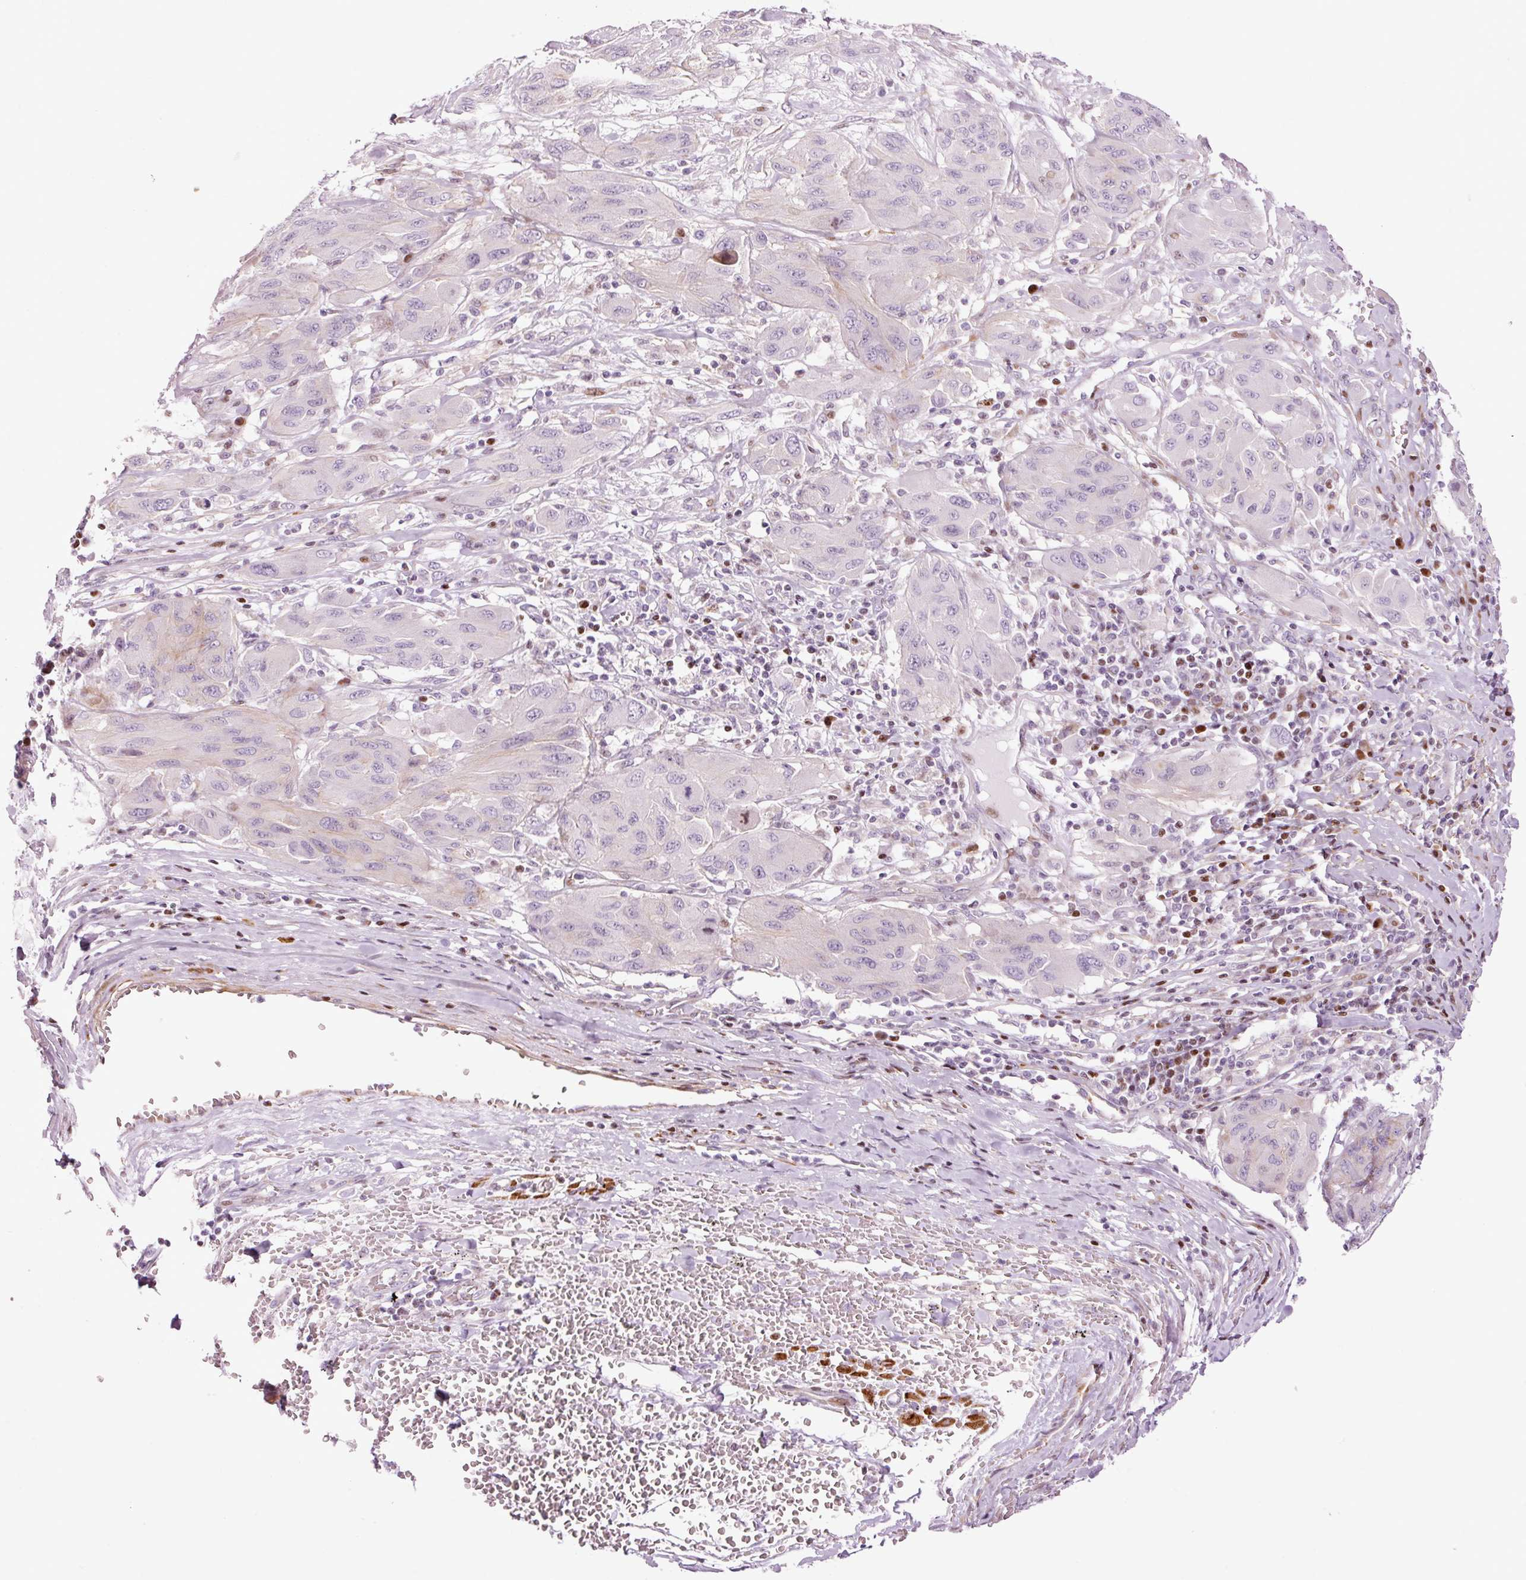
{"staining": {"intensity": "negative", "quantity": "none", "location": "none"}, "tissue": "melanoma", "cell_type": "Tumor cells", "image_type": "cancer", "snomed": [{"axis": "morphology", "description": "Malignant melanoma, NOS"}, {"axis": "topography", "description": "Skin"}], "caption": "Tumor cells are negative for brown protein staining in malignant melanoma.", "gene": "ANKRD20A1", "patient": {"sex": "female", "age": 91}}